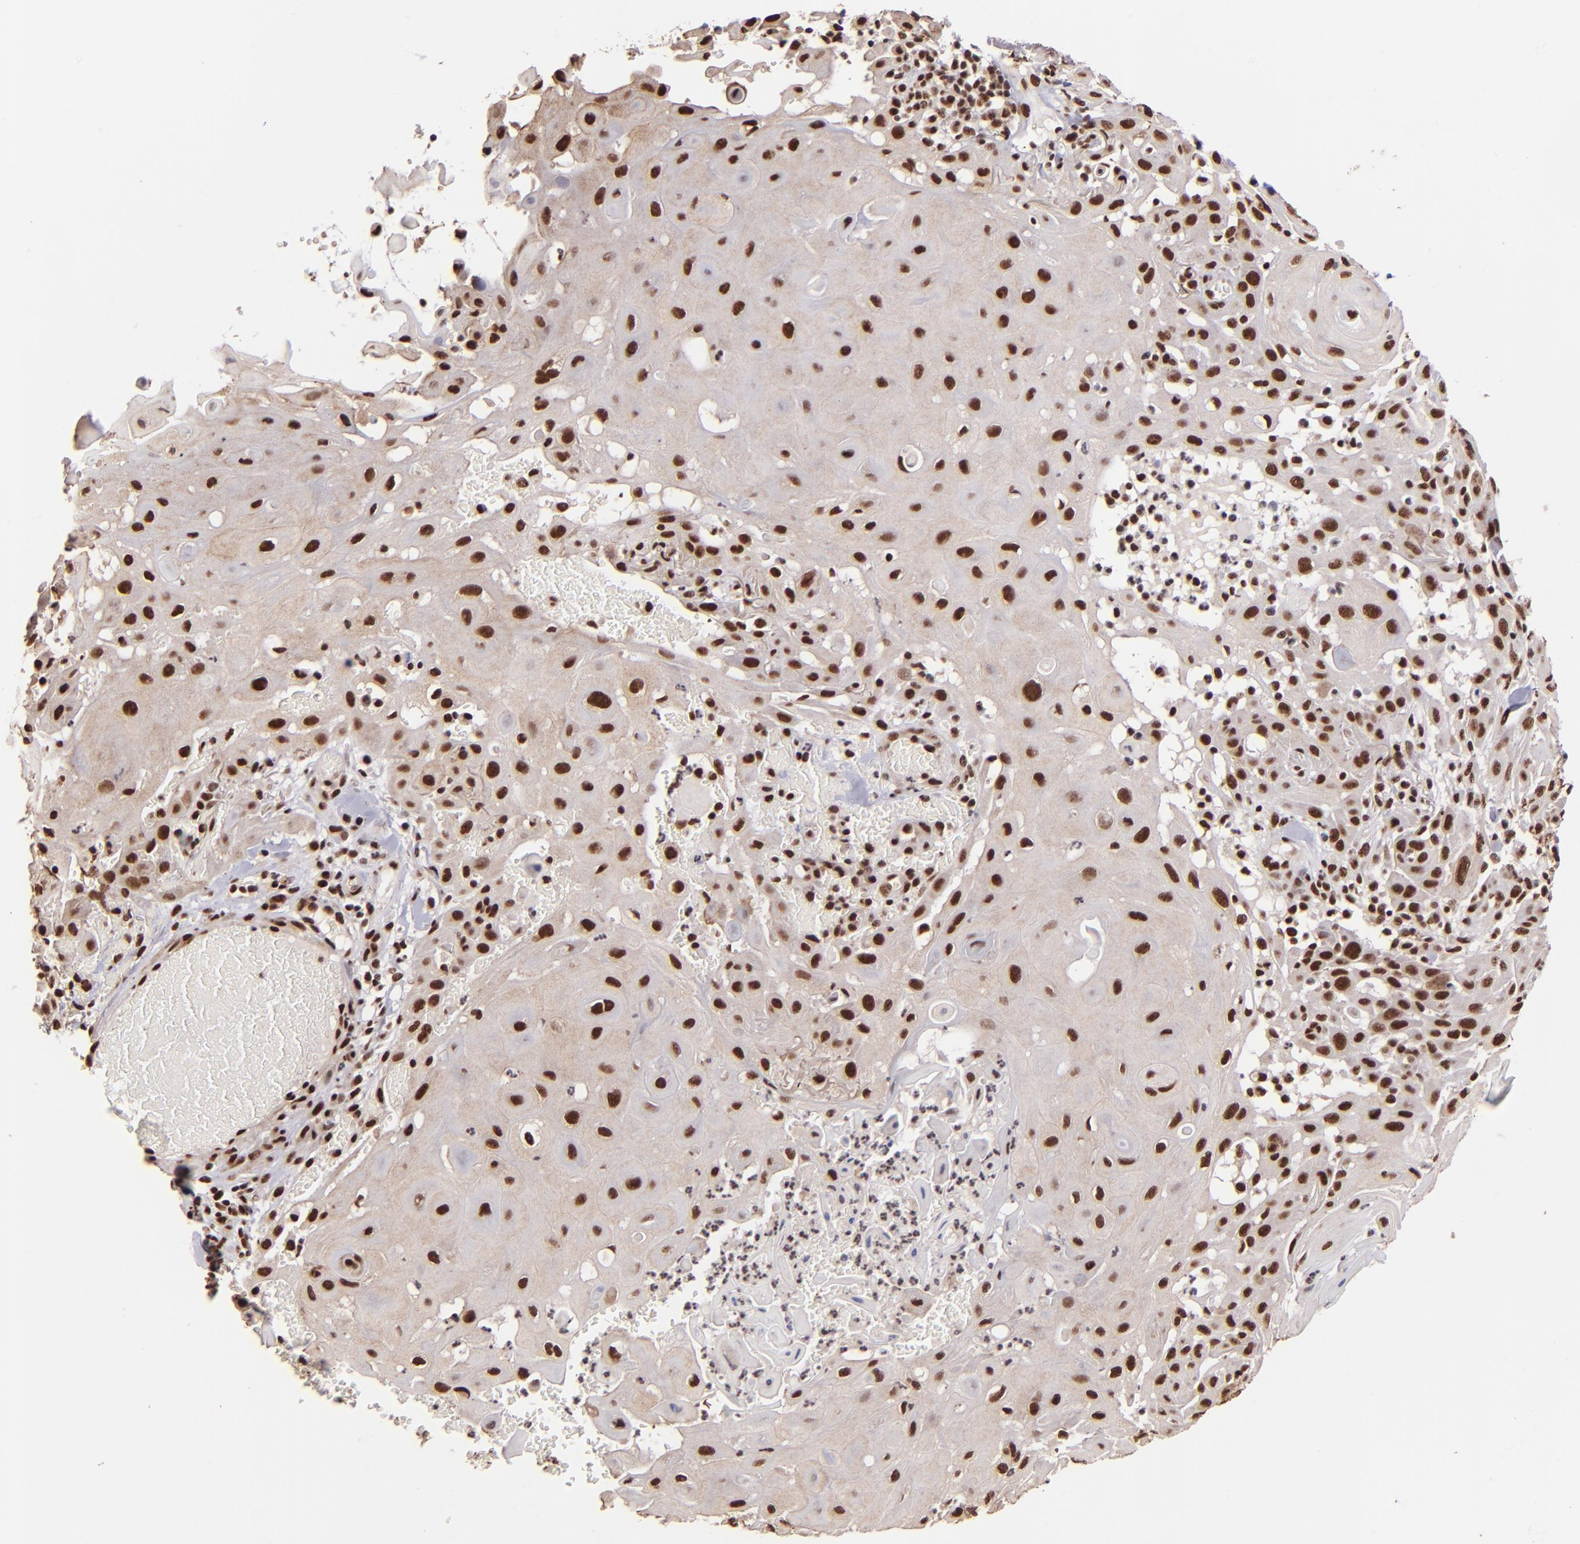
{"staining": {"intensity": "strong", "quantity": ">75%", "location": "nuclear"}, "tissue": "skin cancer", "cell_type": "Tumor cells", "image_type": "cancer", "snomed": [{"axis": "morphology", "description": "Squamous cell carcinoma, NOS"}, {"axis": "topography", "description": "Skin"}], "caption": "Immunohistochemistry (IHC) (DAB) staining of human squamous cell carcinoma (skin) reveals strong nuclear protein expression in approximately >75% of tumor cells.", "gene": "PQBP1", "patient": {"sex": "male", "age": 24}}